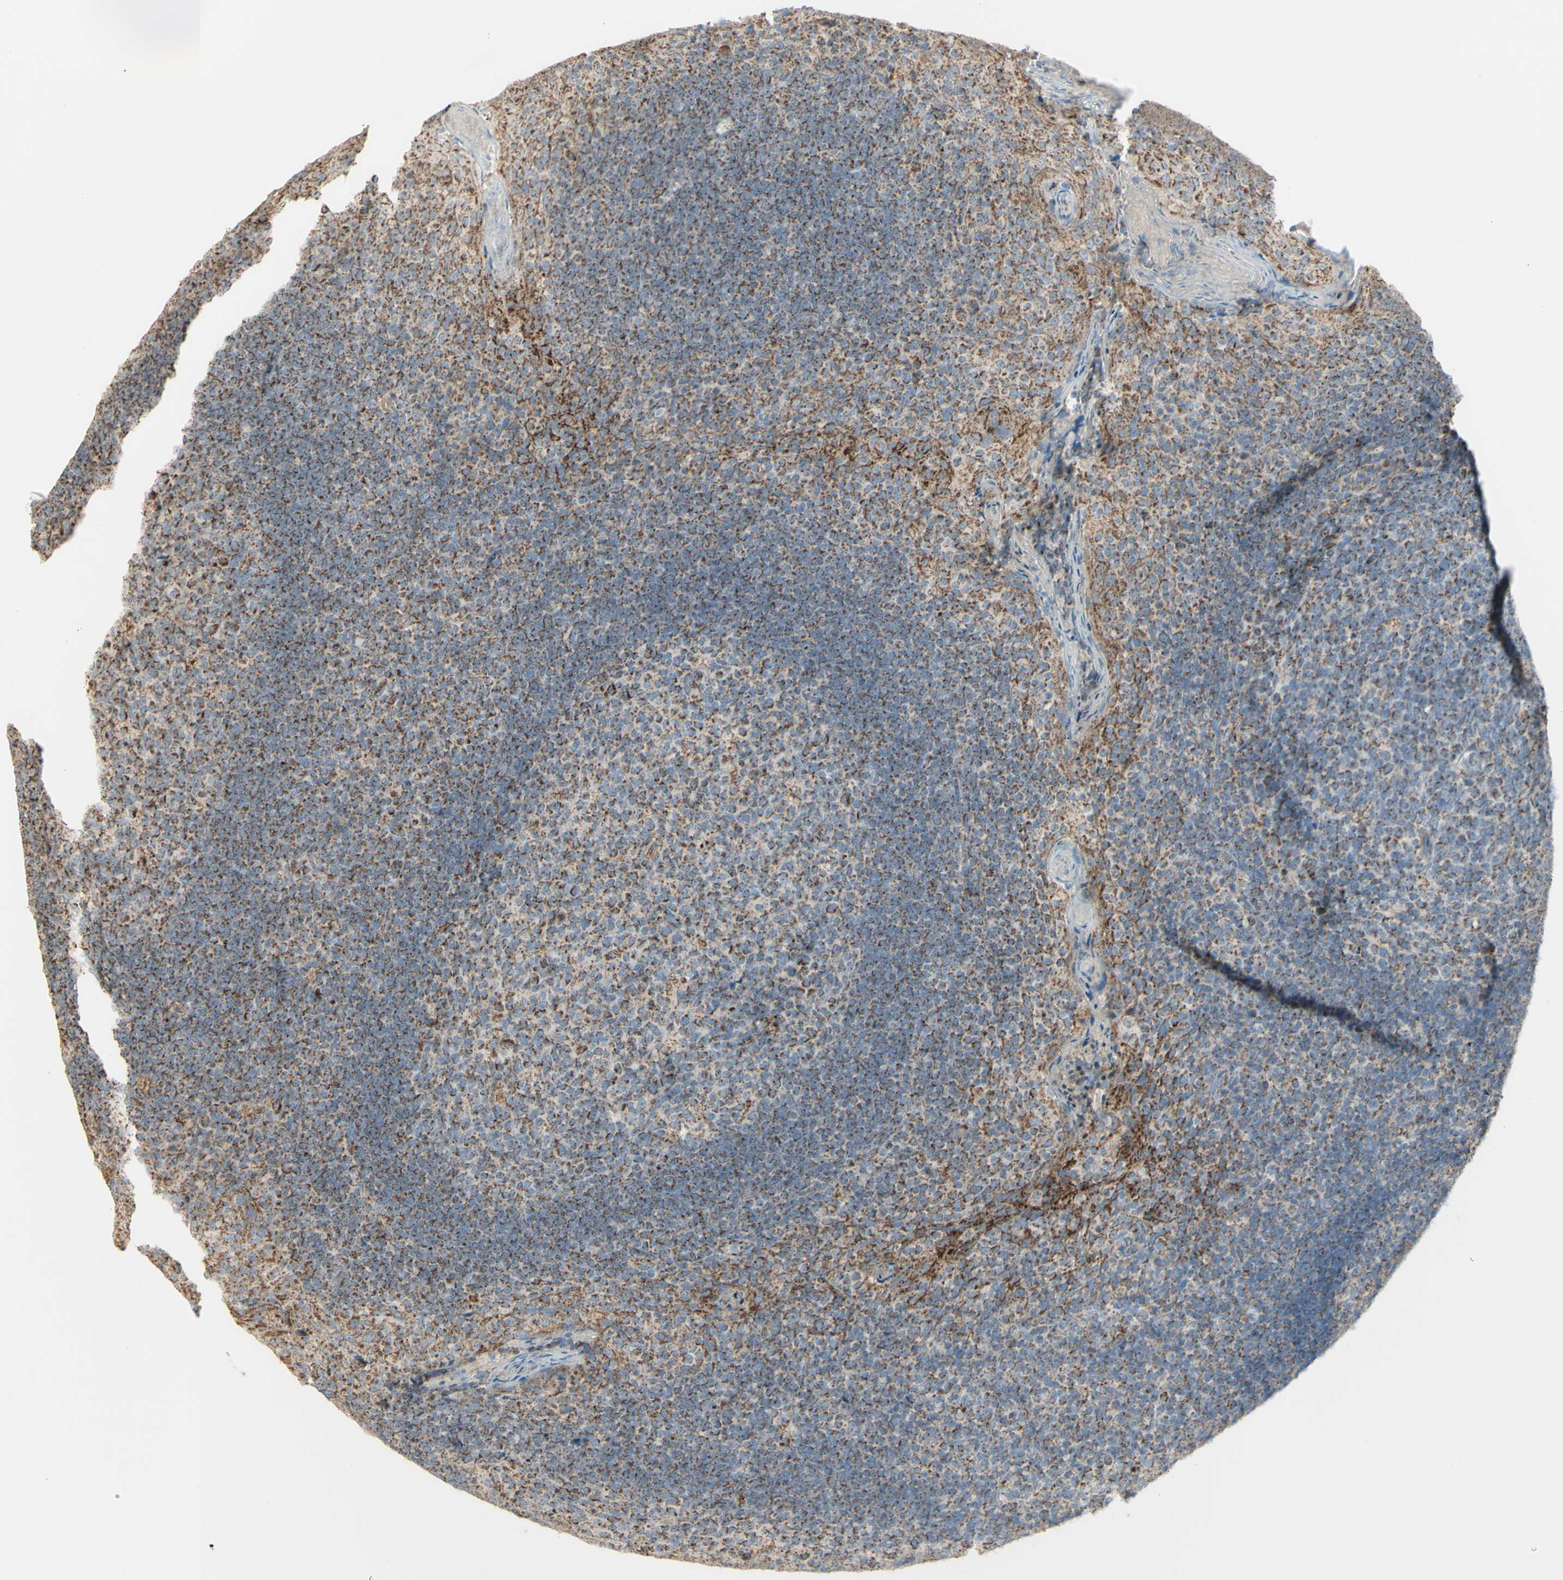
{"staining": {"intensity": "strong", "quantity": "25%-75%", "location": "cytoplasmic/membranous"}, "tissue": "tonsil", "cell_type": "Germinal center cells", "image_type": "normal", "snomed": [{"axis": "morphology", "description": "Normal tissue, NOS"}, {"axis": "topography", "description": "Tonsil"}], "caption": "This is an image of IHC staining of unremarkable tonsil, which shows strong positivity in the cytoplasmic/membranous of germinal center cells.", "gene": "LETM1", "patient": {"sex": "male", "age": 17}}